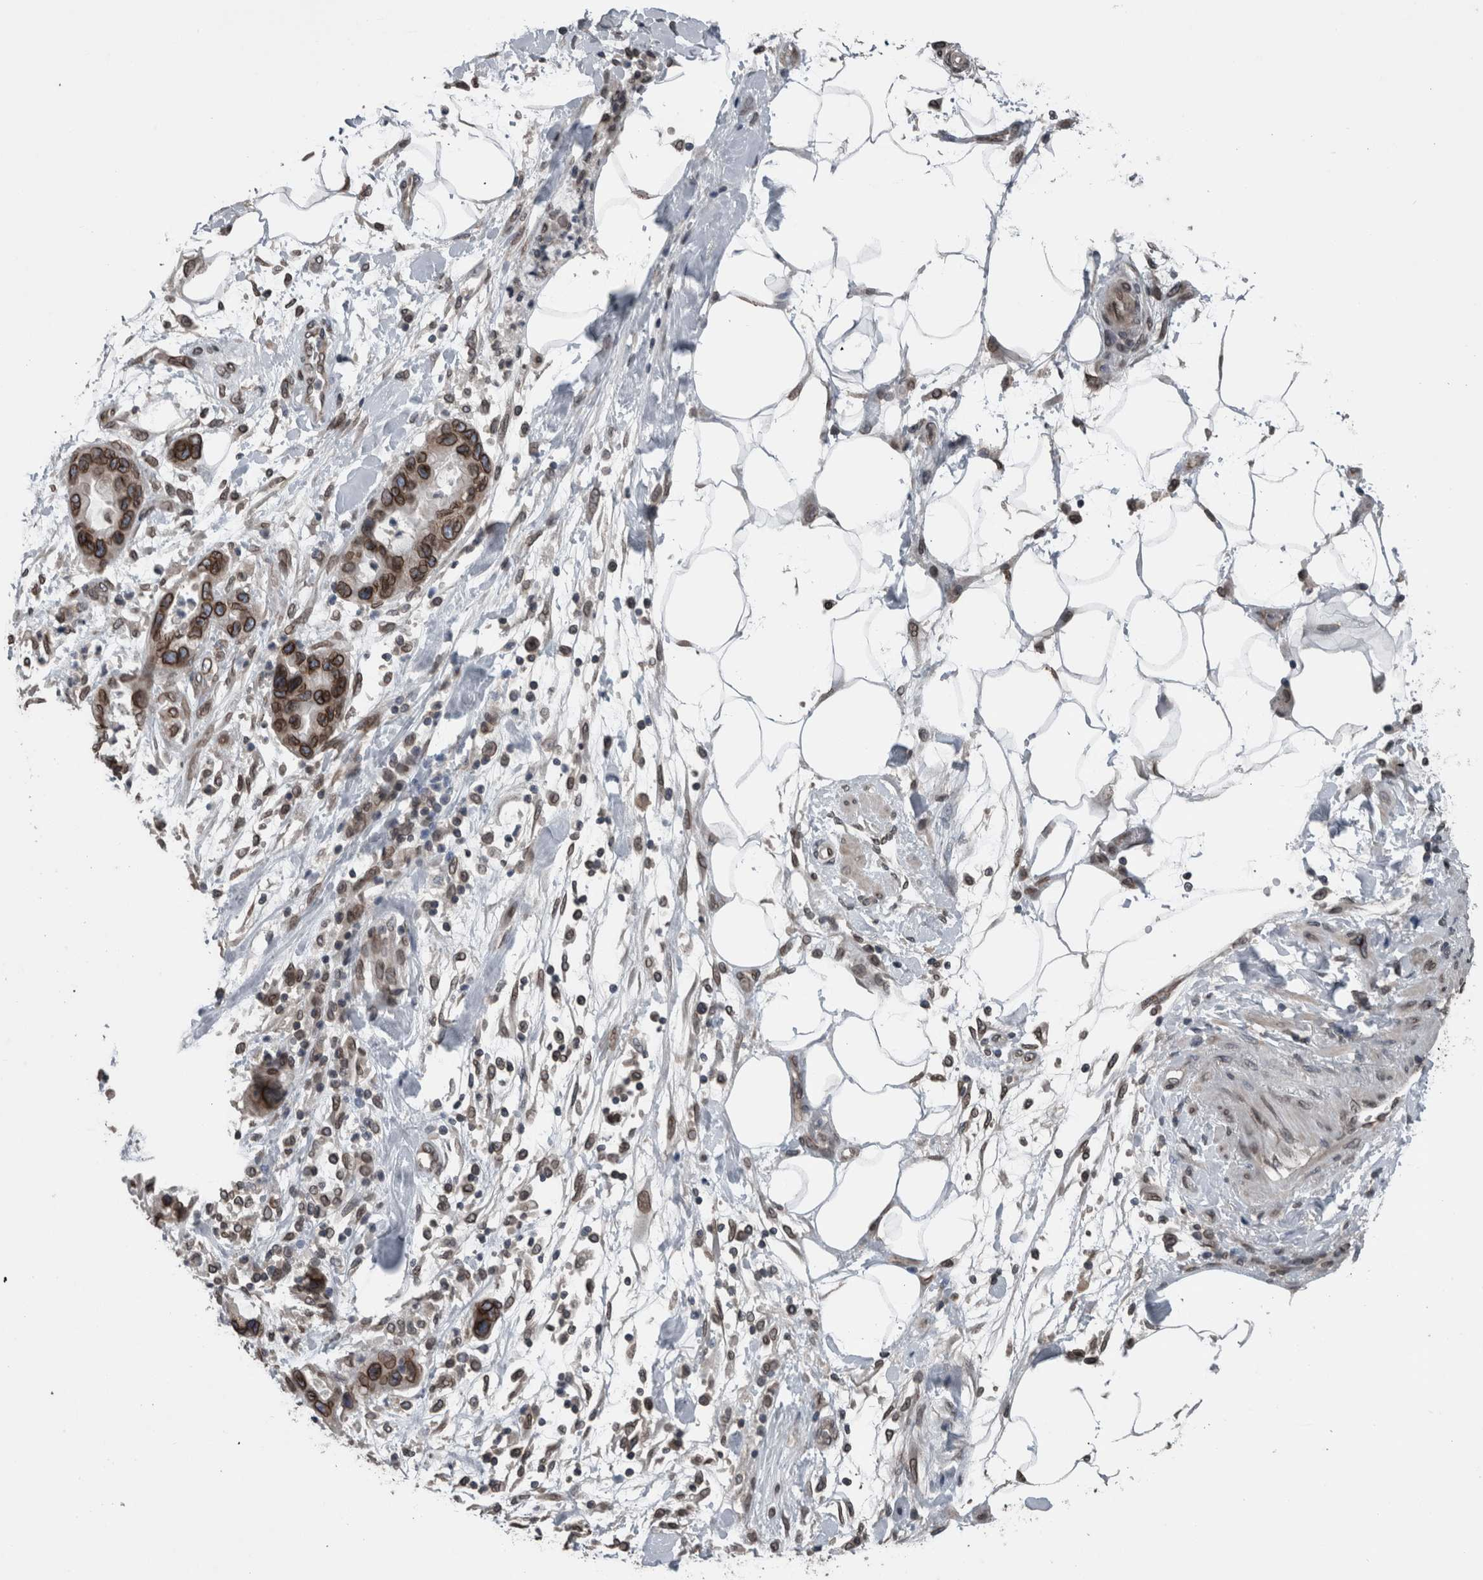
{"staining": {"intensity": "strong", "quantity": ">75%", "location": "cytoplasmic/membranous,nuclear"}, "tissue": "pancreatic cancer", "cell_type": "Tumor cells", "image_type": "cancer", "snomed": [{"axis": "morphology", "description": "Normal tissue, NOS"}, {"axis": "morphology", "description": "Adenocarcinoma, NOS"}, {"axis": "topography", "description": "Pancreas"}], "caption": "Tumor cells exhibit high levels of strong cytoplasmic/membranous and nuclear expression in about >75% of cells in pancreatic cancer.", "gene": "RANBP2", "patient": {"sex": "female", "age": 71}}